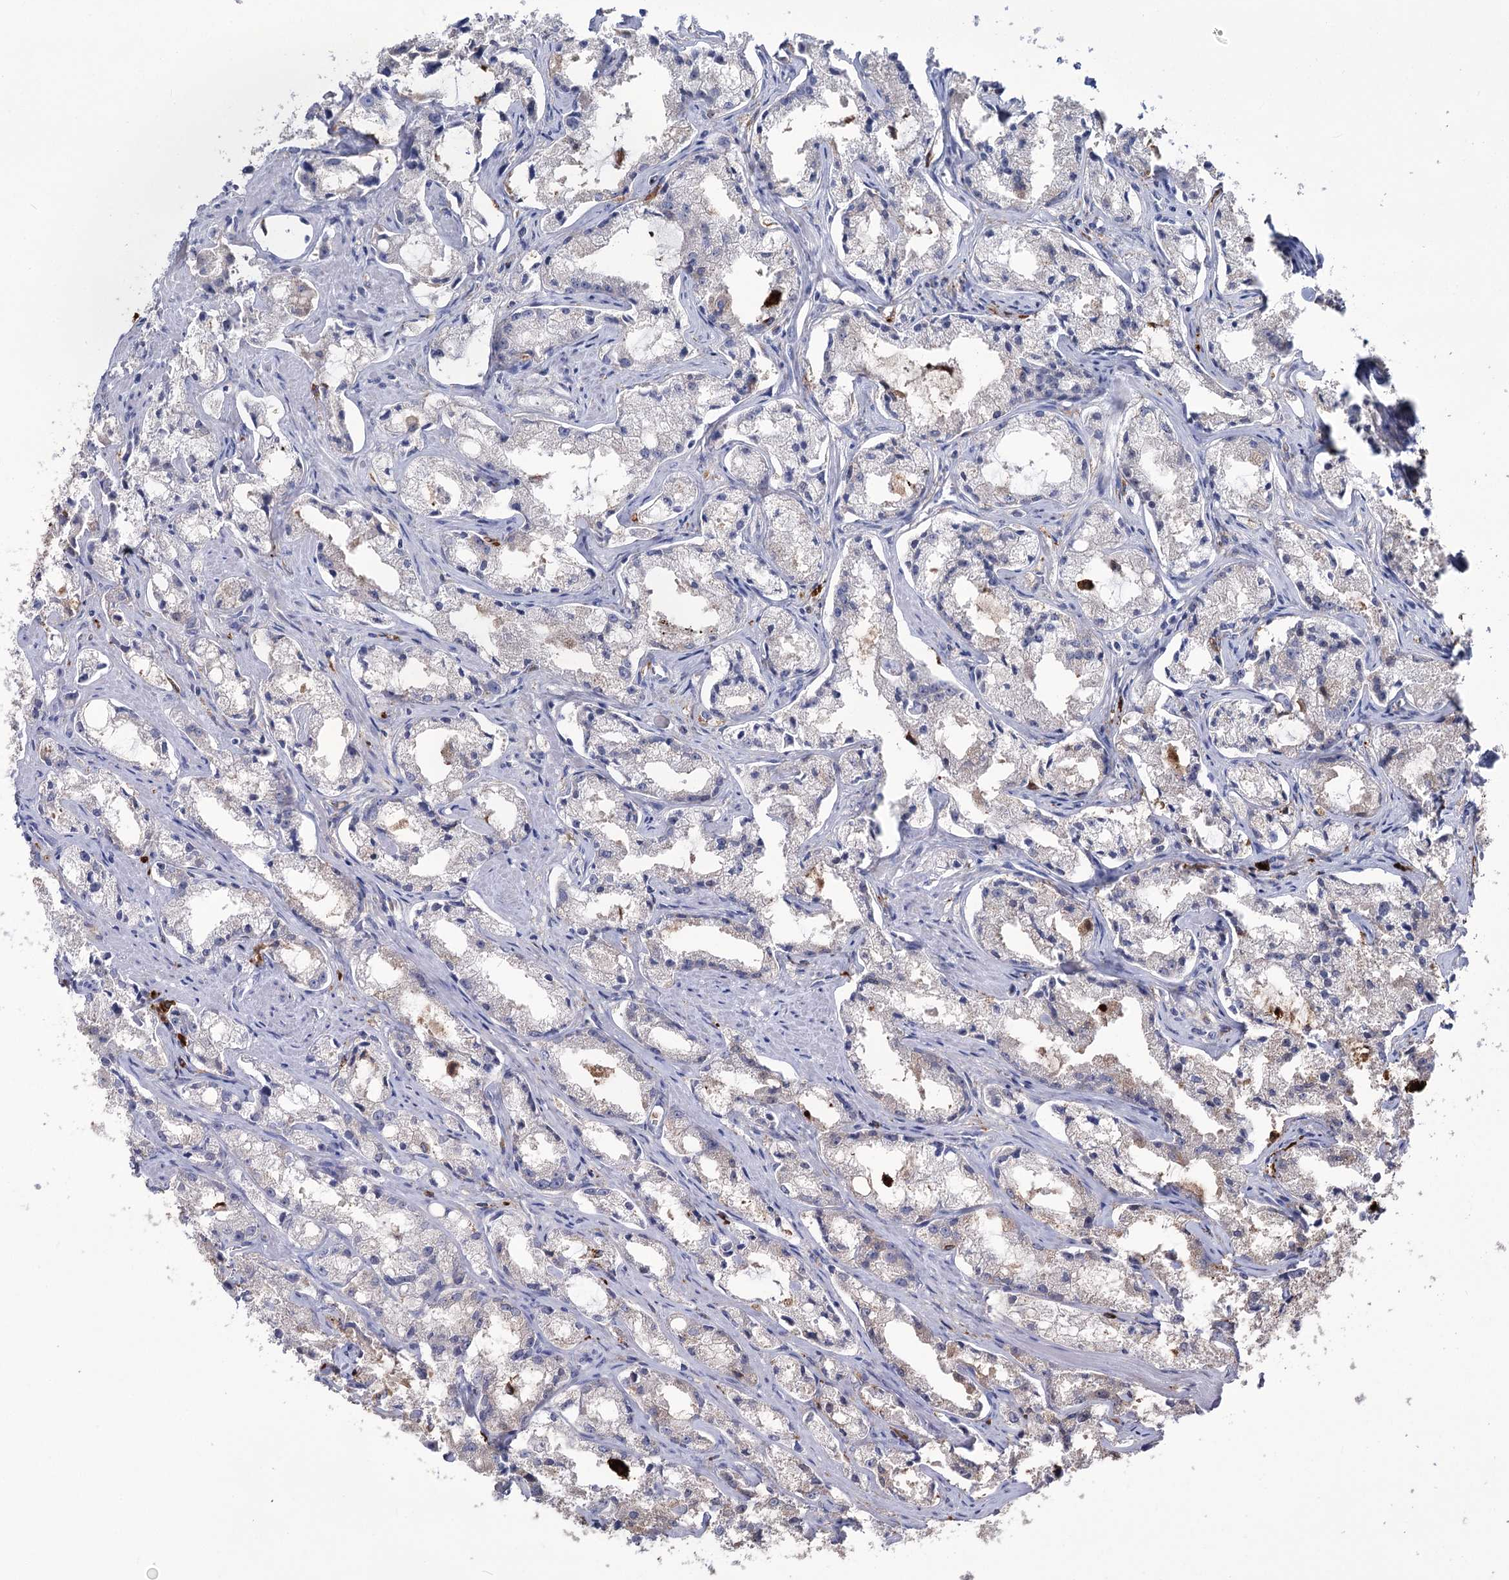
{"staining": {"intensity": "negative", "quantity": "none", "location": "none"}, "tissue": "prostate cancer", "cell_type": "Tumor cells", "image_type": "cancer", "snomed": [{"axis": "morphology", "description": "Adenocarcinoma, High grade"}, {"axis": "topography", "description": "Prostate"}], "caption": "High magnification brightfield microscopy of prostate cancer (adenocarcinoma (high-grade)) stained with DAB (3,3'-diaminobenzidine) (brown) and counterstained with hematoxylin (blue): tumor cells show no significant staining.", "gene": "ZNF622", "patient": {"sex": "male", "age": 66}}